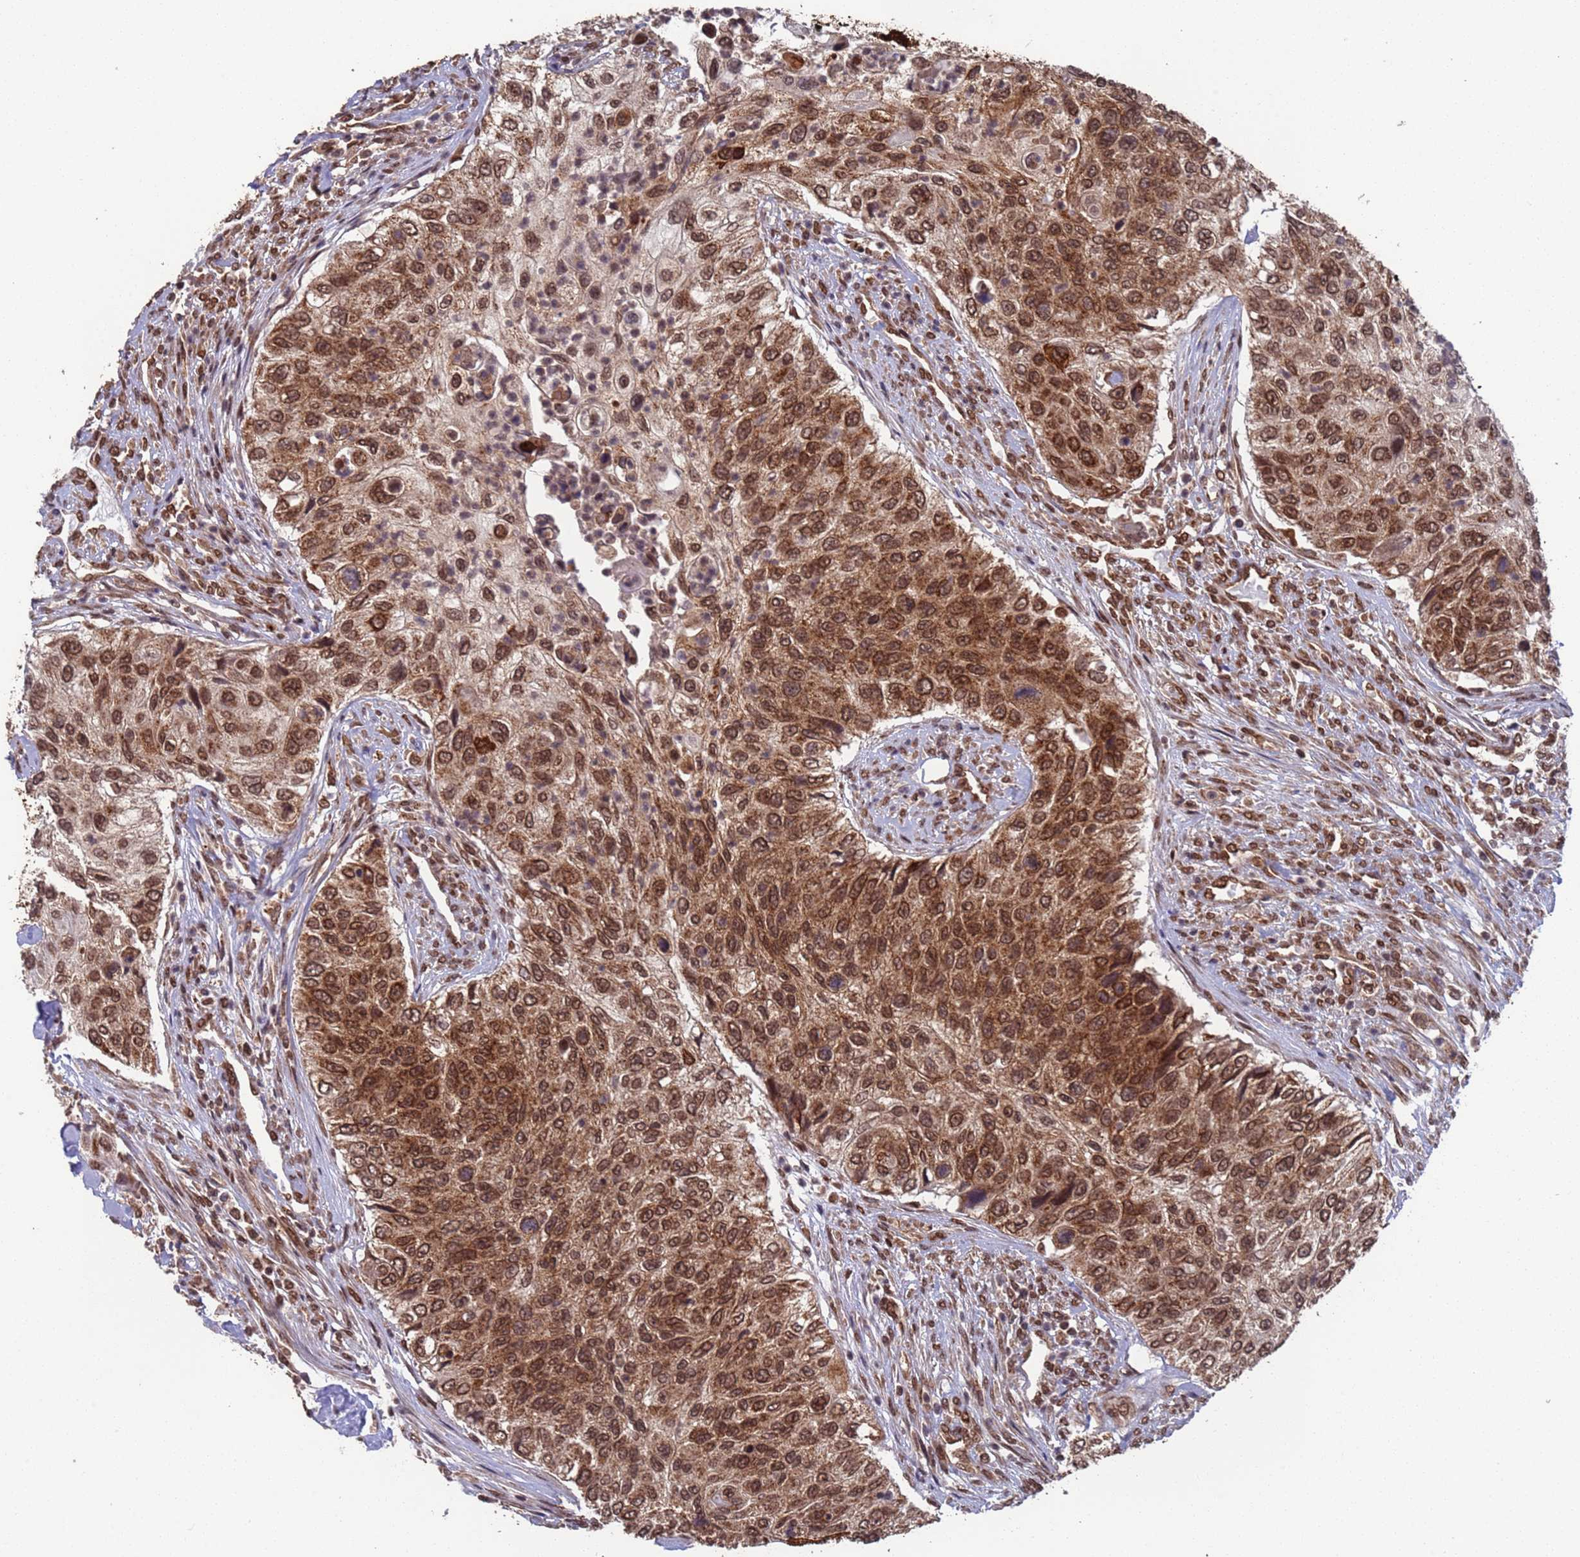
{"staining": {"intensity": "moderate", "quantity": ">75%", "location": "cytoplasmic/membranous,nuclear"}, "tissue": "urothelial cancer", "cell_type": "Tumor cells", "image_type": "cancer", "snomed": [{"axis": "morphology", "description": "Urothelial carcinoma, High grade"}, {"axis": "topography", "description": "Urinary bladder"}], "caption": "High-grade urothelial carcinoma tissue displays moderate cytoplasmic/membranous and nuclear expression in approximately >75% of tumor cells", "gene": "FUBP3", "patient": {"sex": "female", "age": 60}}